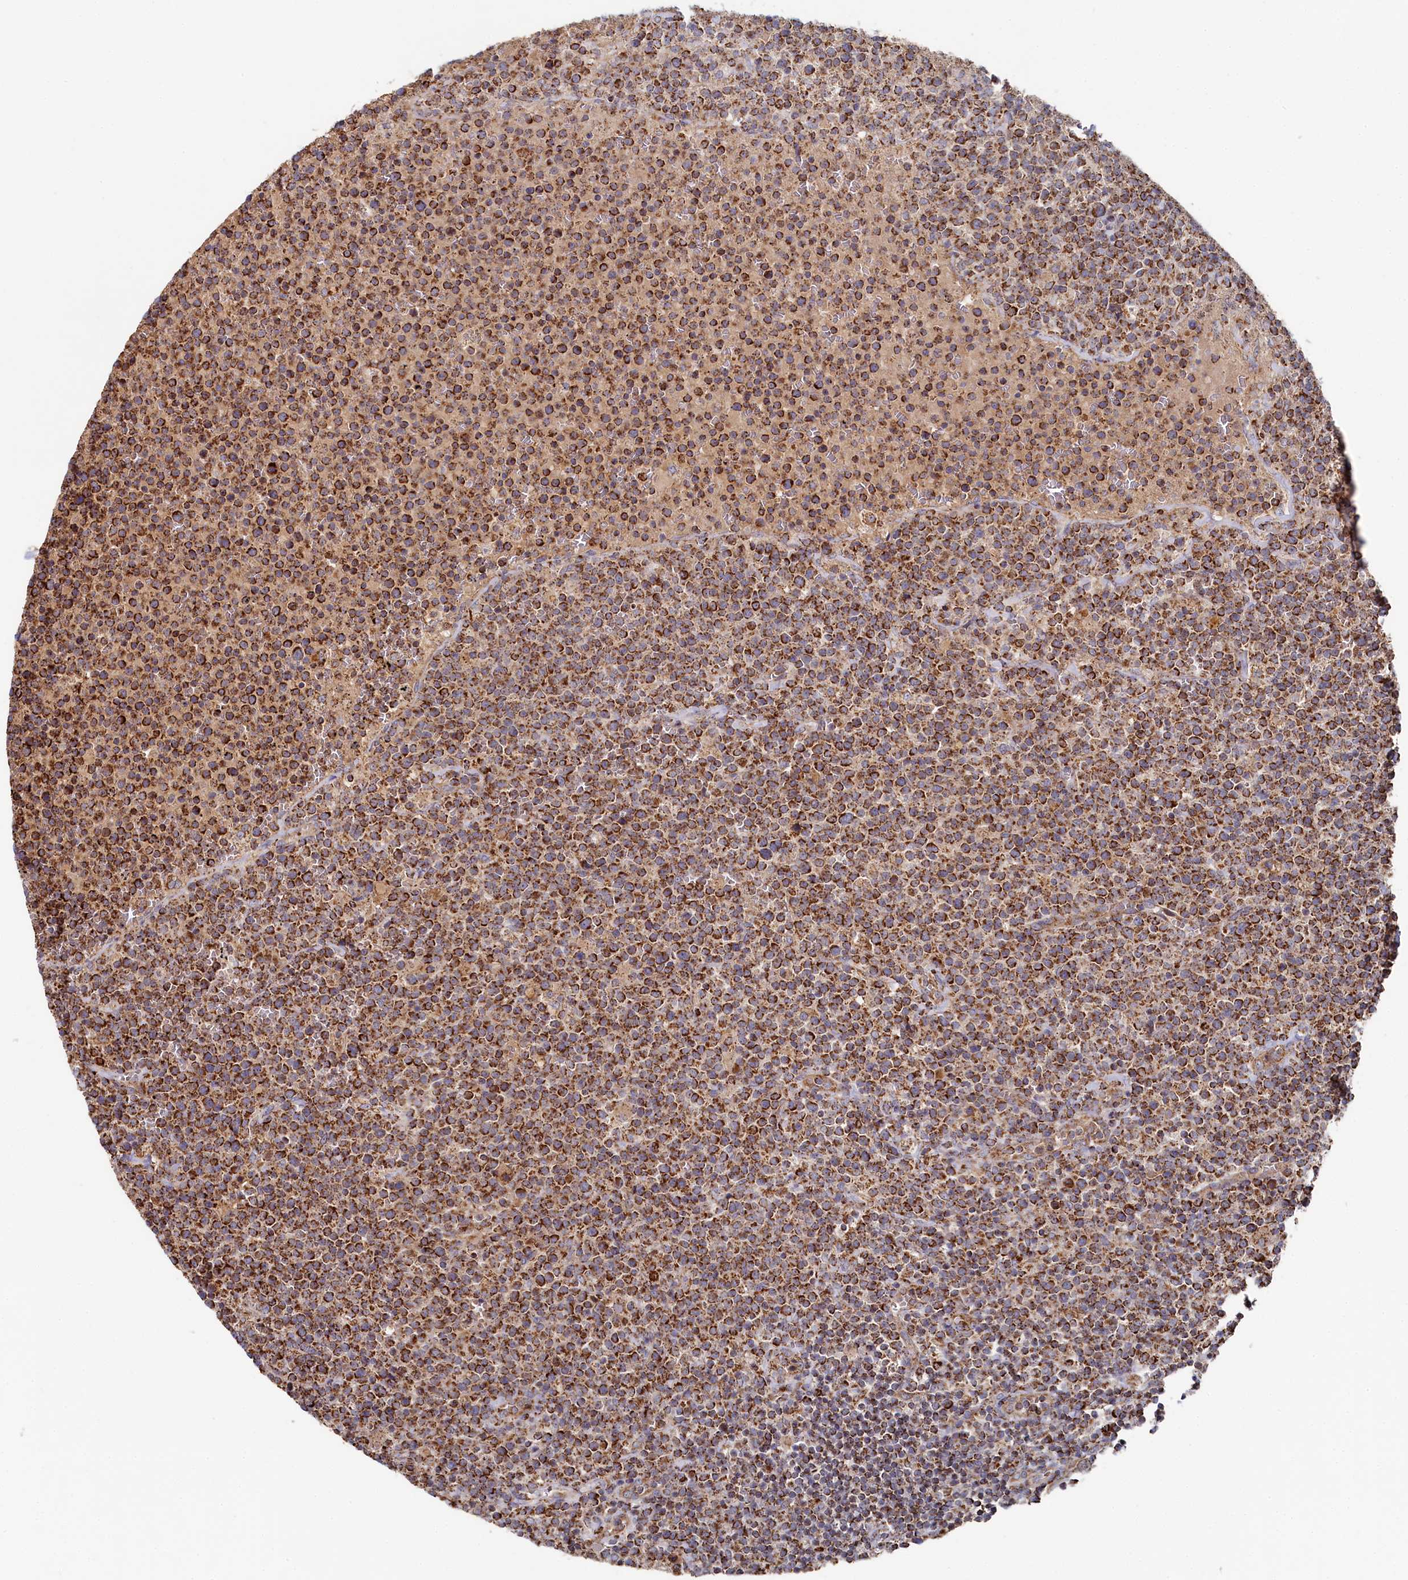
{"staining": {"intensity": "moderate", "quantity": ">75%", "location": "cytoplasmic/membranous"}, "tissue": "lymphoma", "cell_type": "Tumor cells", "image_type": "cancer", "snomed": [{"axis": "morphology", "description": "Malignant lymphoma, non-Hodgkin's type, High grade"}, {"axis": "topography", "description": "Lymph node"}], "caption": "A brown stain shows moderate cytoplasmic/membranous expression of a protein in malignant lymphoma, non-Hodgkin's type (high-grade) tumor cells.", "gene": "HAUS2", "patient": {"sex": "male", "age": 61}}